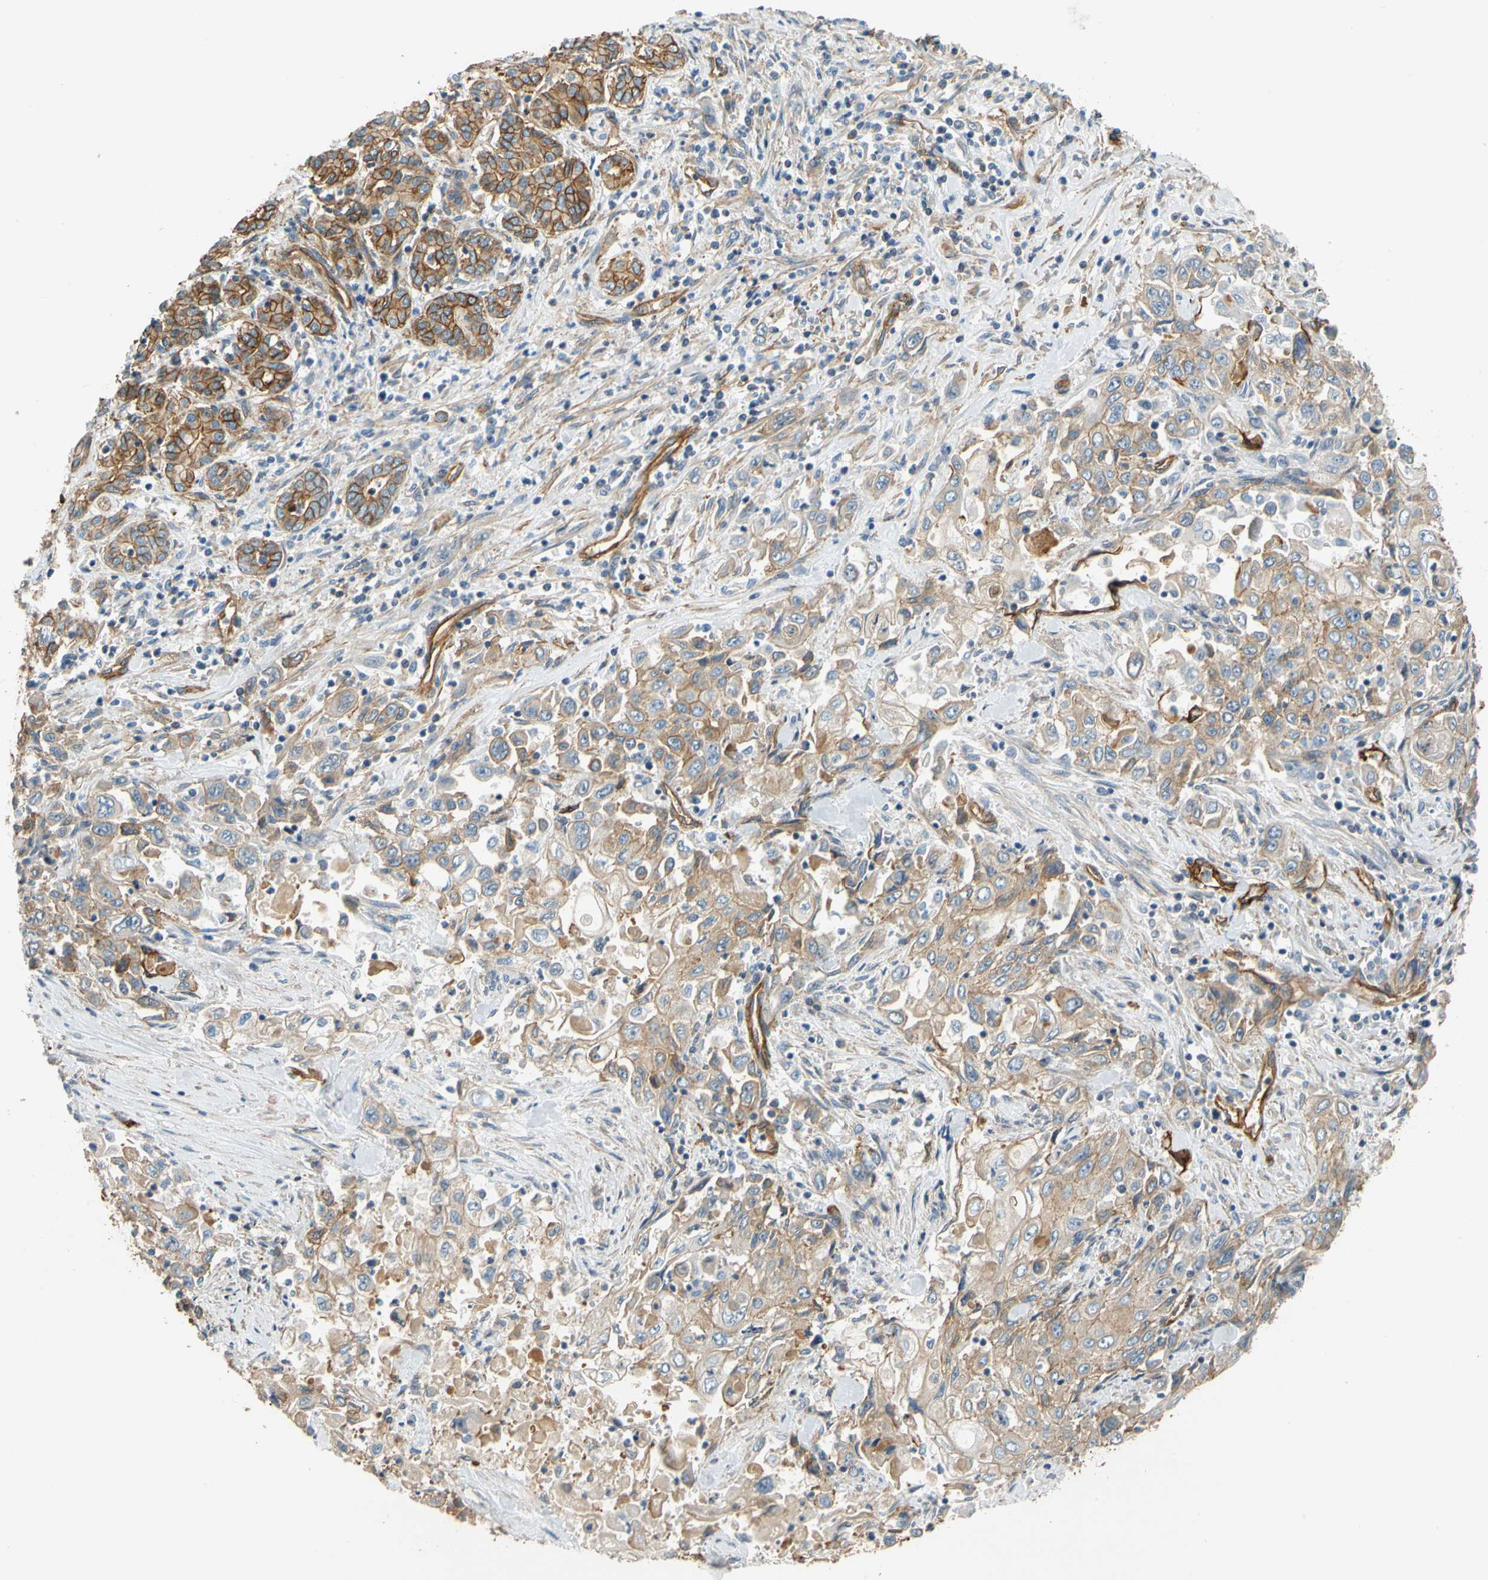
{"staining": {"intensity": "strong", "quantity": "25%-75%", "location": "cytoplasmic/membranous"}, "tissue": "pancreatic cancer", "cell_type": "Tumor cells", "image_type": "cancer", "snomed": [{"axis": "morphology", "description": "Adenocarcinoma, NOS"}, {"axis": "topography", "description": "Pancreas"}], "caption": "Protein expression analysis of human adenocarcinoma (pancreatic) reveals strong cytoplasmic/membranous expression in approximately 25%-75% of tumor cells. (DAB IHC with brightfield microscopy, high magnification).", "gene": "SPTAN1", "patient": {"sex": "male", "age": 70}}